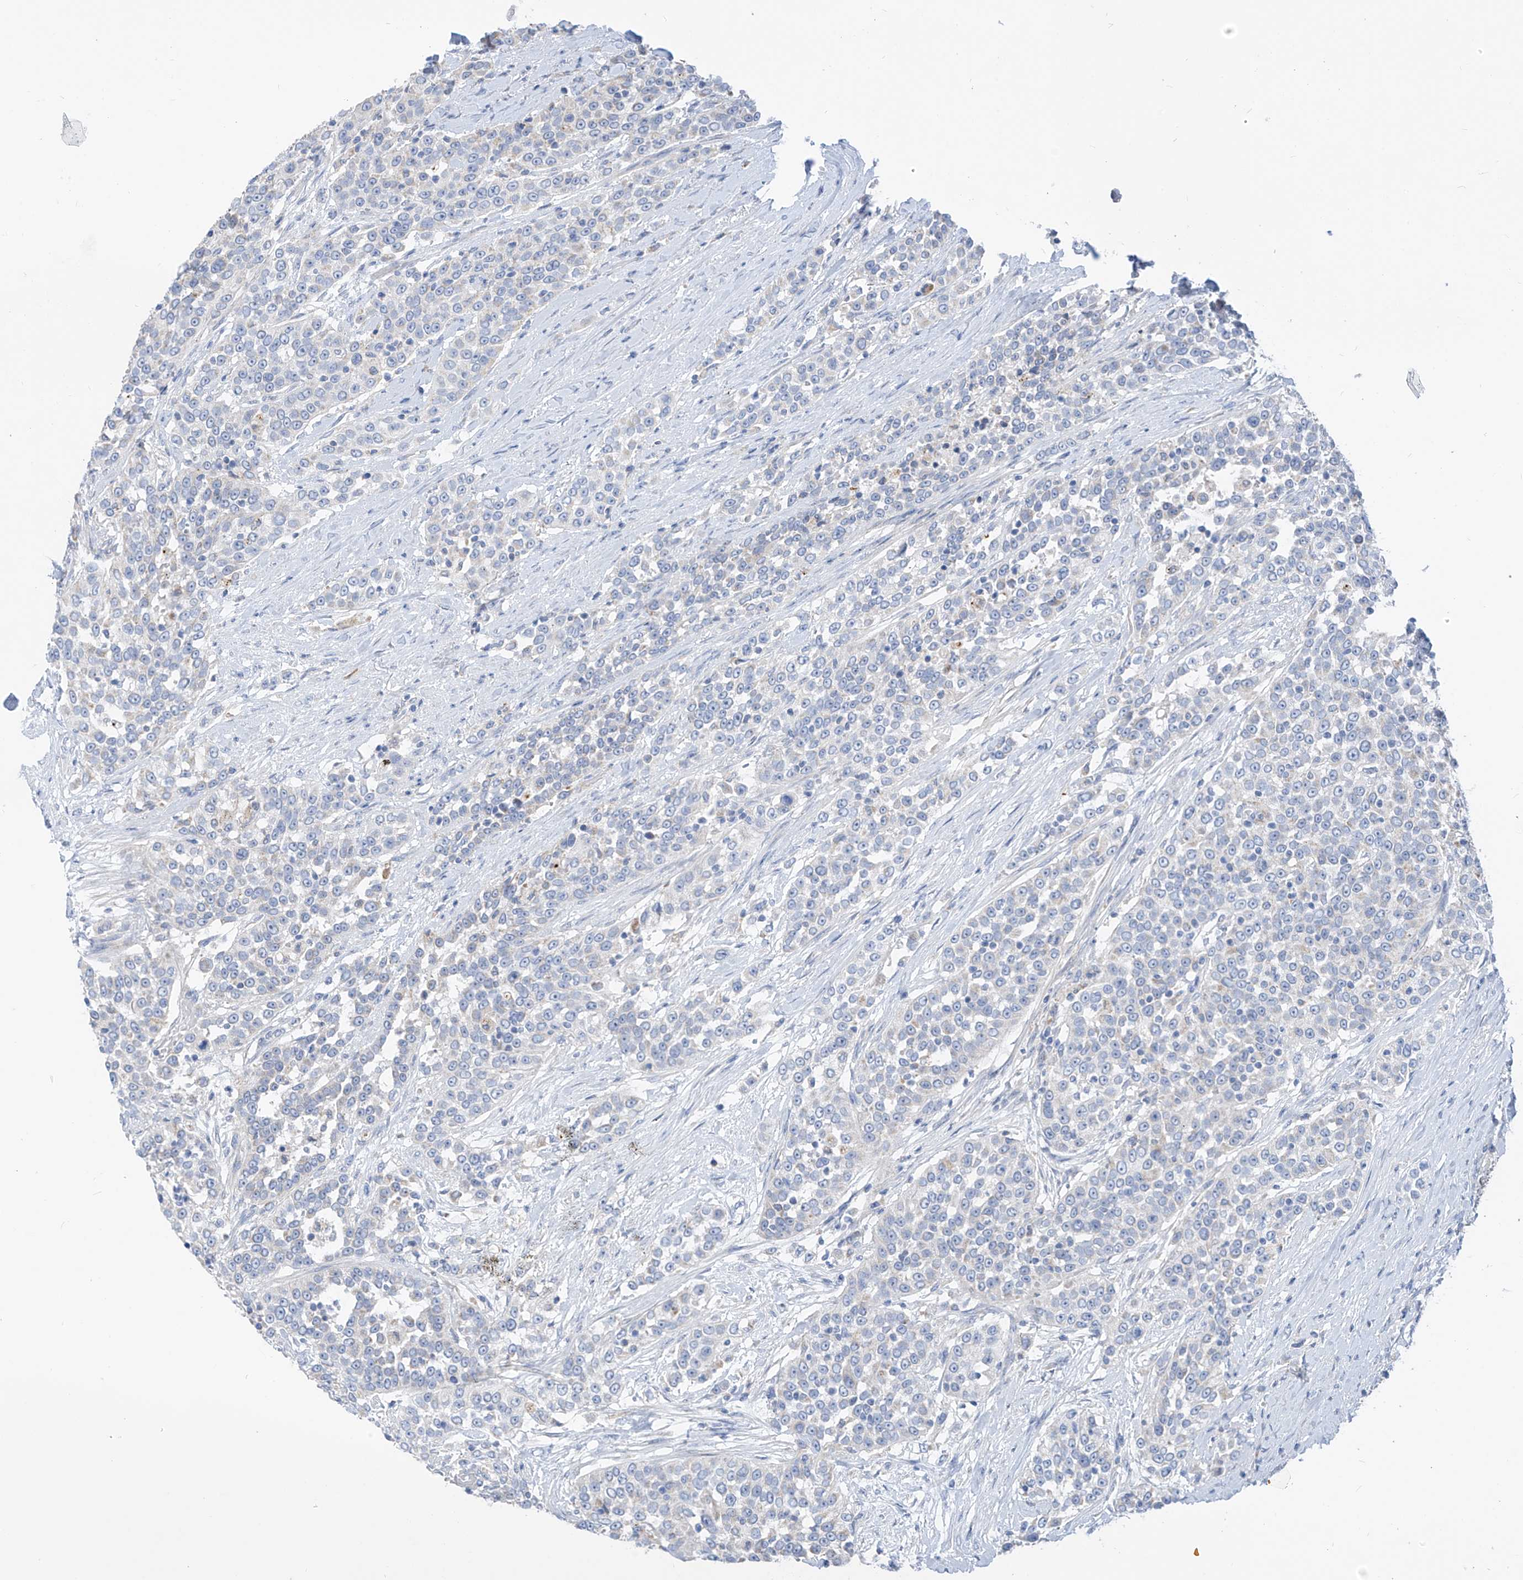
{"staining": {"intensity": "negative", "quantity": "none", "location": "none"}, "tissue": "urothelial cancer", "cell_type": "Tumor cells", "image_type": "cancer", "snomed": [{"axis": "morphology", "description": "Urothelial carcinoma, High grade"}, {"axis": "topography", "description": "Urinary bladder"}], "caption": "The micrograph demonstrates no significant staining in tumor cells of high-grade urothelial carcinoma.", "gene": "ZNF404", "patient": {"sex": "female", "age": 80}}